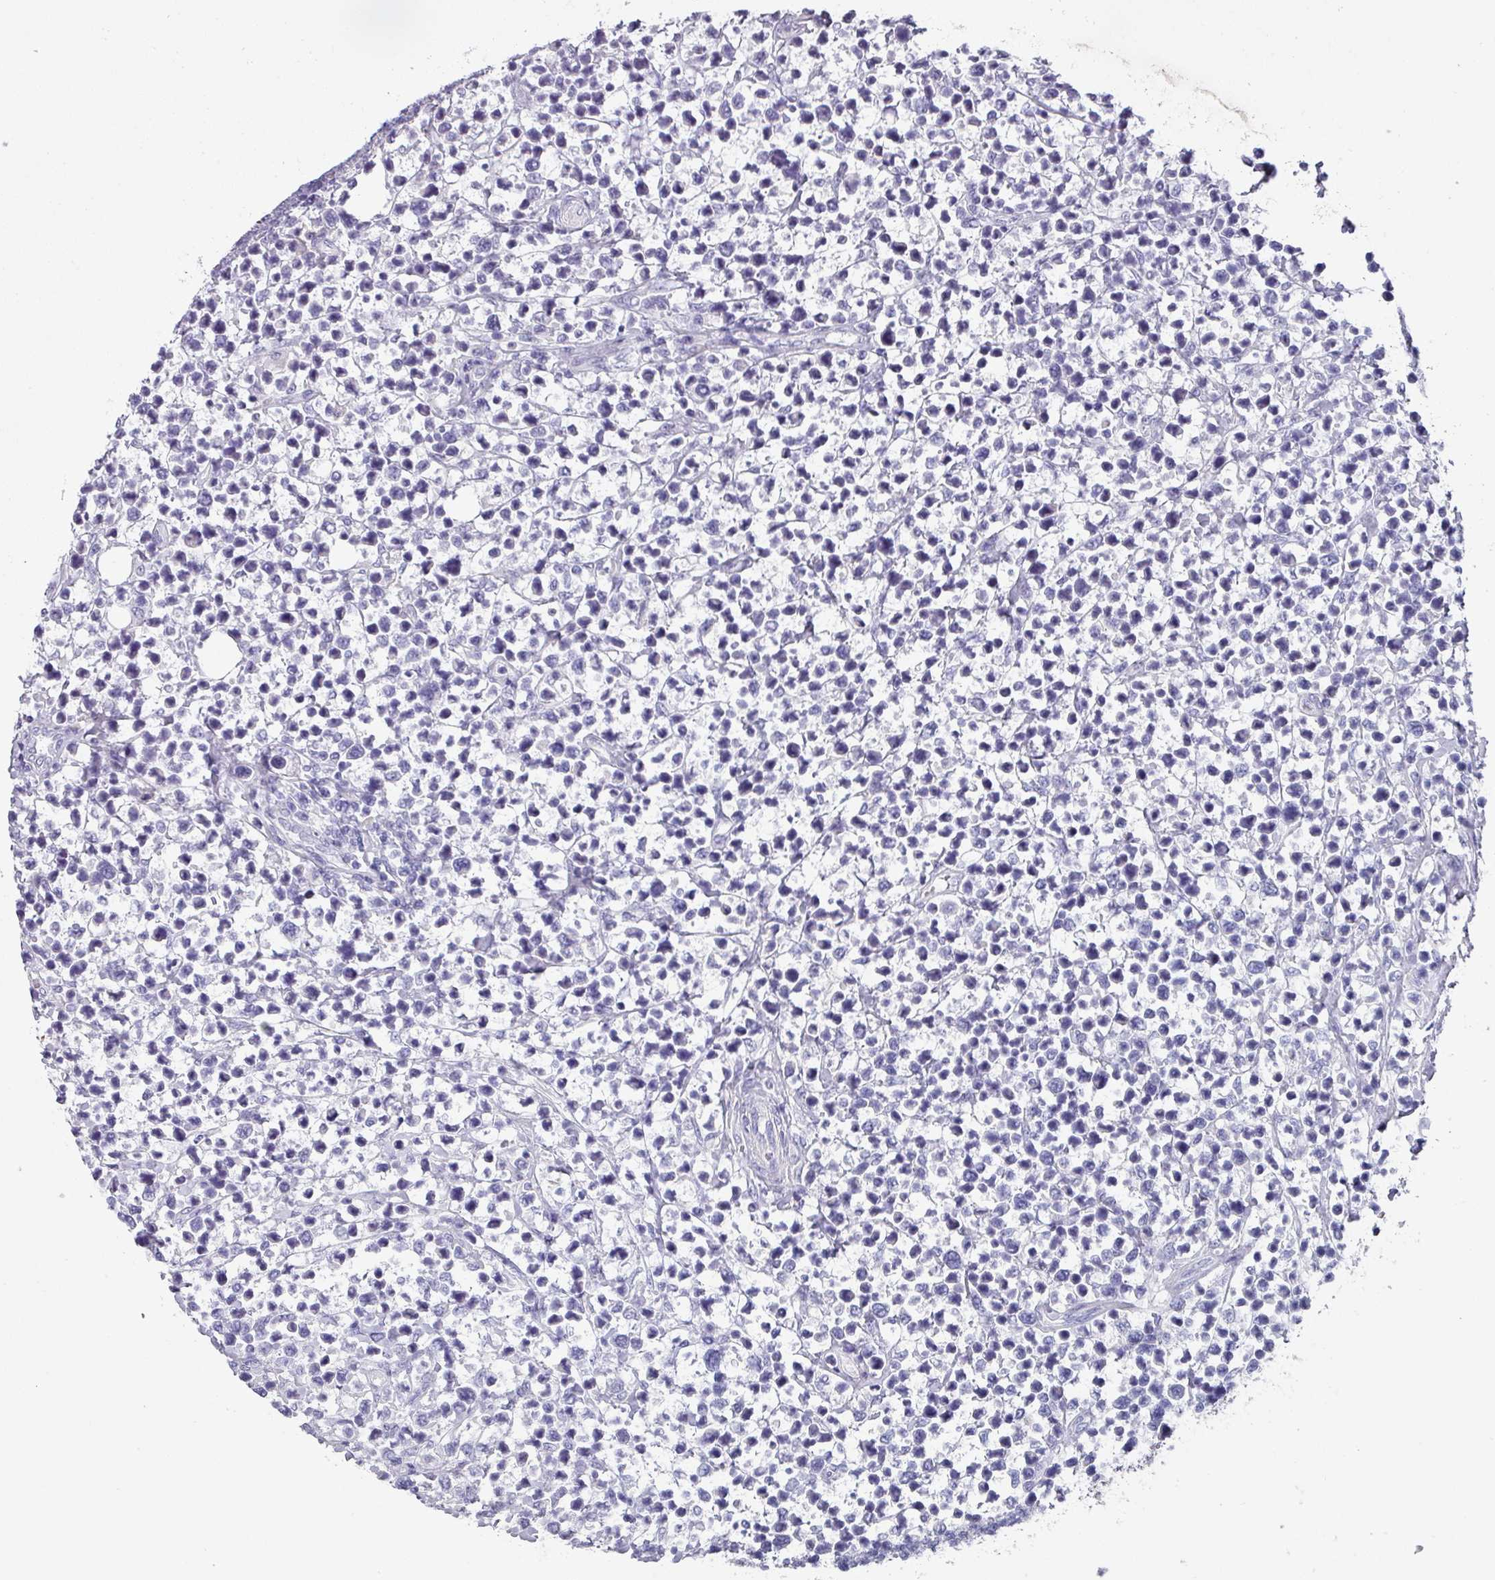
{"staining": {"intensity": "negative", "quantity": "none", "location": "none"}, "tissue": "lymphoma", "cell_type": "Tumor cells", "image_type": "cancer", "snomed": [{"axis": "morphology", "description": "Malignant lymphoma, non-Hodgkin's type, Low grade"}, {"axis": "topography", "description": "Lymph node"}], "caption": "Photomicrograph shows no significant protein expression in tumor cells of lymphoma.", "gene": "DEFB115", "patient": {"sex": "male", "age": 60}}